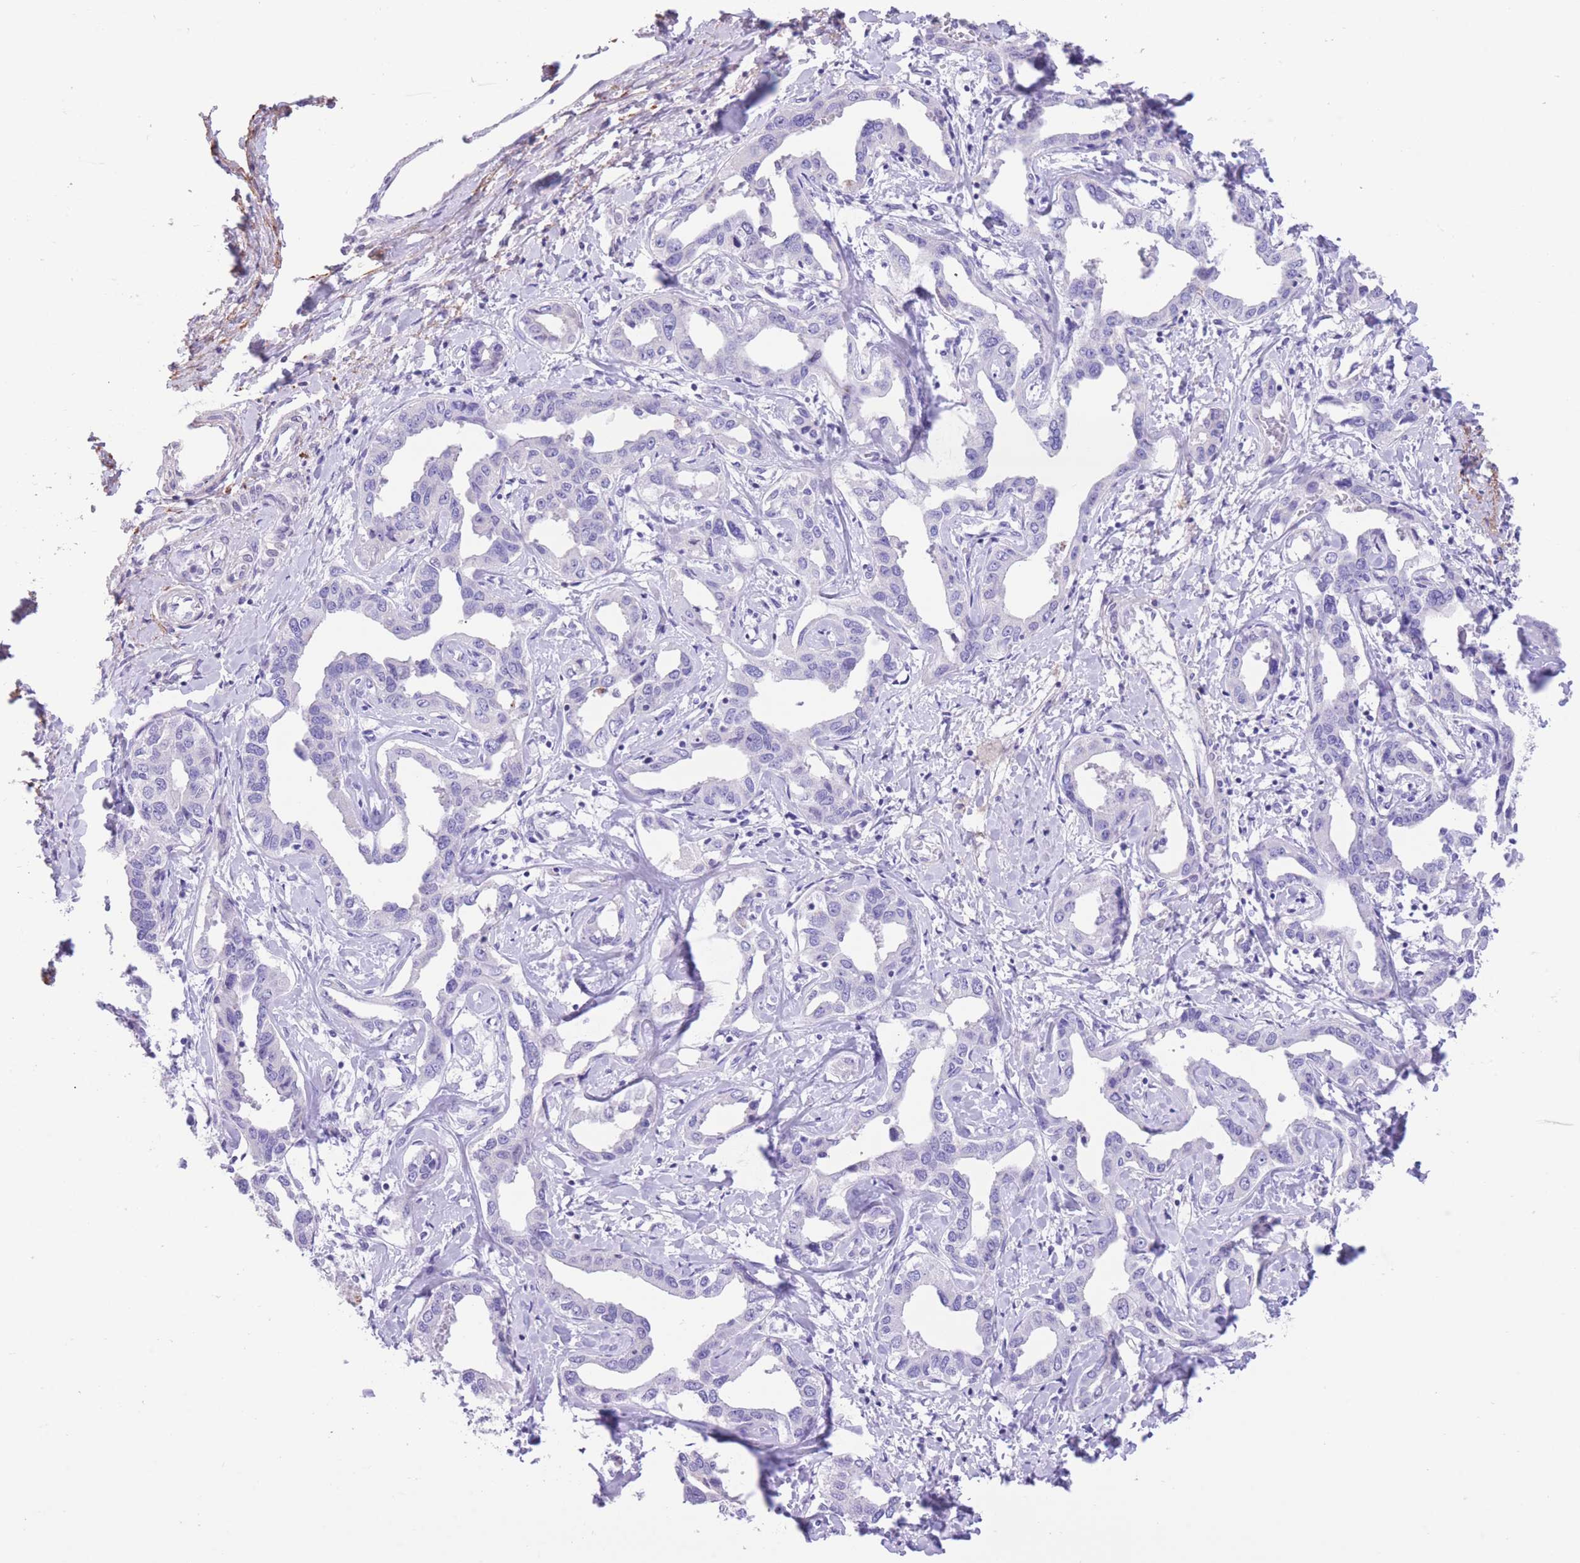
{"staining": {"intensity": "negative", "quantity": "none", "location": "none"}, "tissue": "liver cancer", "cell_type": "Tumor cells", "image_type": "cancer", "snomed": [{"axis": "morphology", "description": "Cholangiocarcinoma"}, {"axis": "topography", "description": "Liver"}], "caption": "This is an IHC histopathology image of human liver cancer (cholangiocarcinoma). There is no positivity in tumor cells.", "gene": "RAI2", "patient": {"sex": "male", "age": 59}}